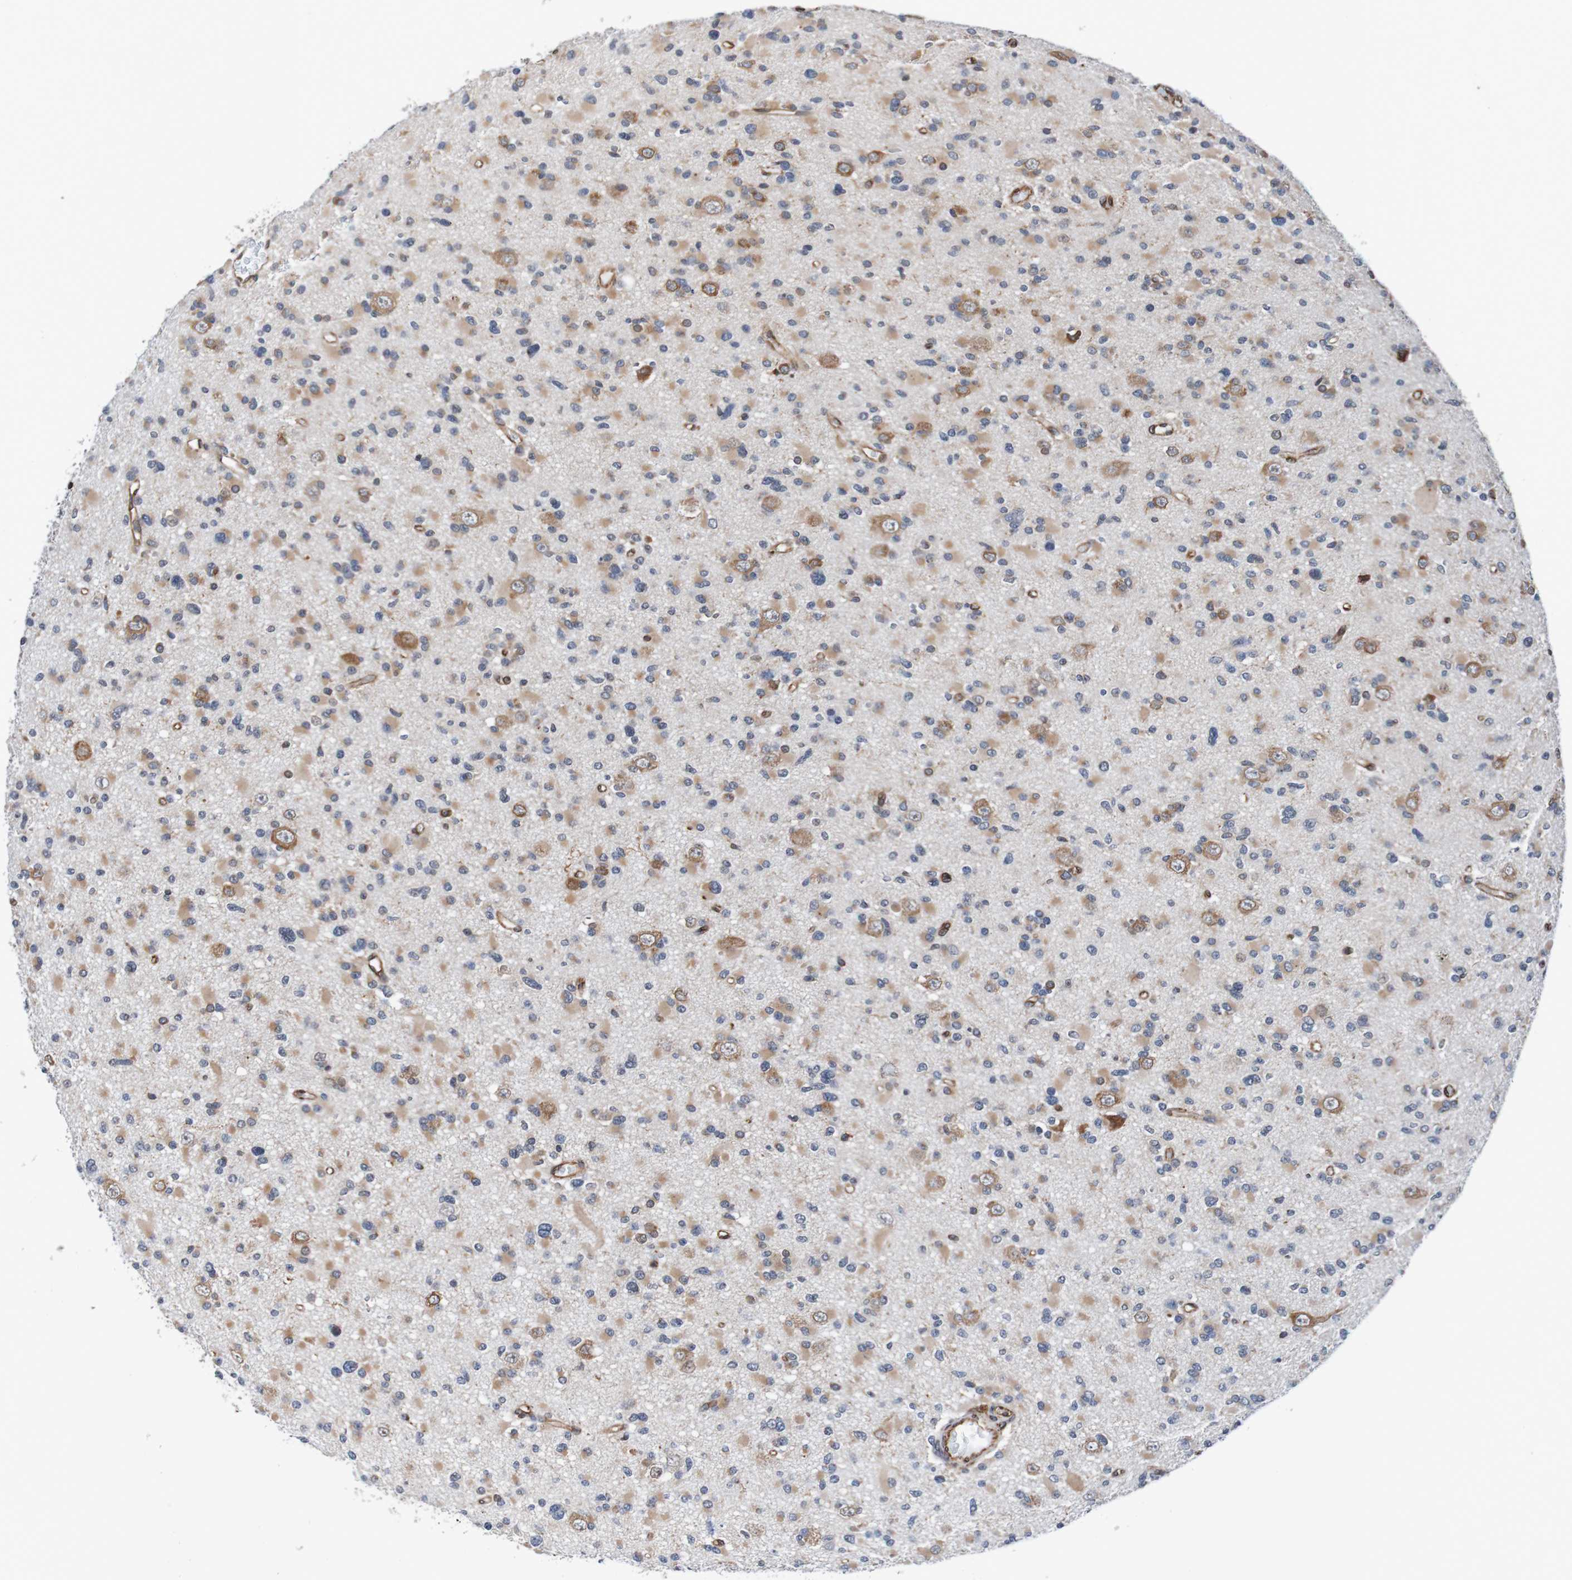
{"staining": {"intensity": "moderate", "quantity": "25%-75%", "location": "cytoplasmic/membranous"}, "tissue": "glioma", "cell_type": "Tumor cells", "image_type": "cancer", "snomed": [{"axis": "morphology", "description": "Glioma, malignant, Low grade"}, {"axis": "topography", "description": "Brain"}], "caption": "A photomicrograph of malignant glioma (low-grade) stained for a protein shows moderate cytoplasmic/membranous brown staining in tumor cells.", "gene": "TMEM109", "patient": {"sex": "female", "age": 22}}